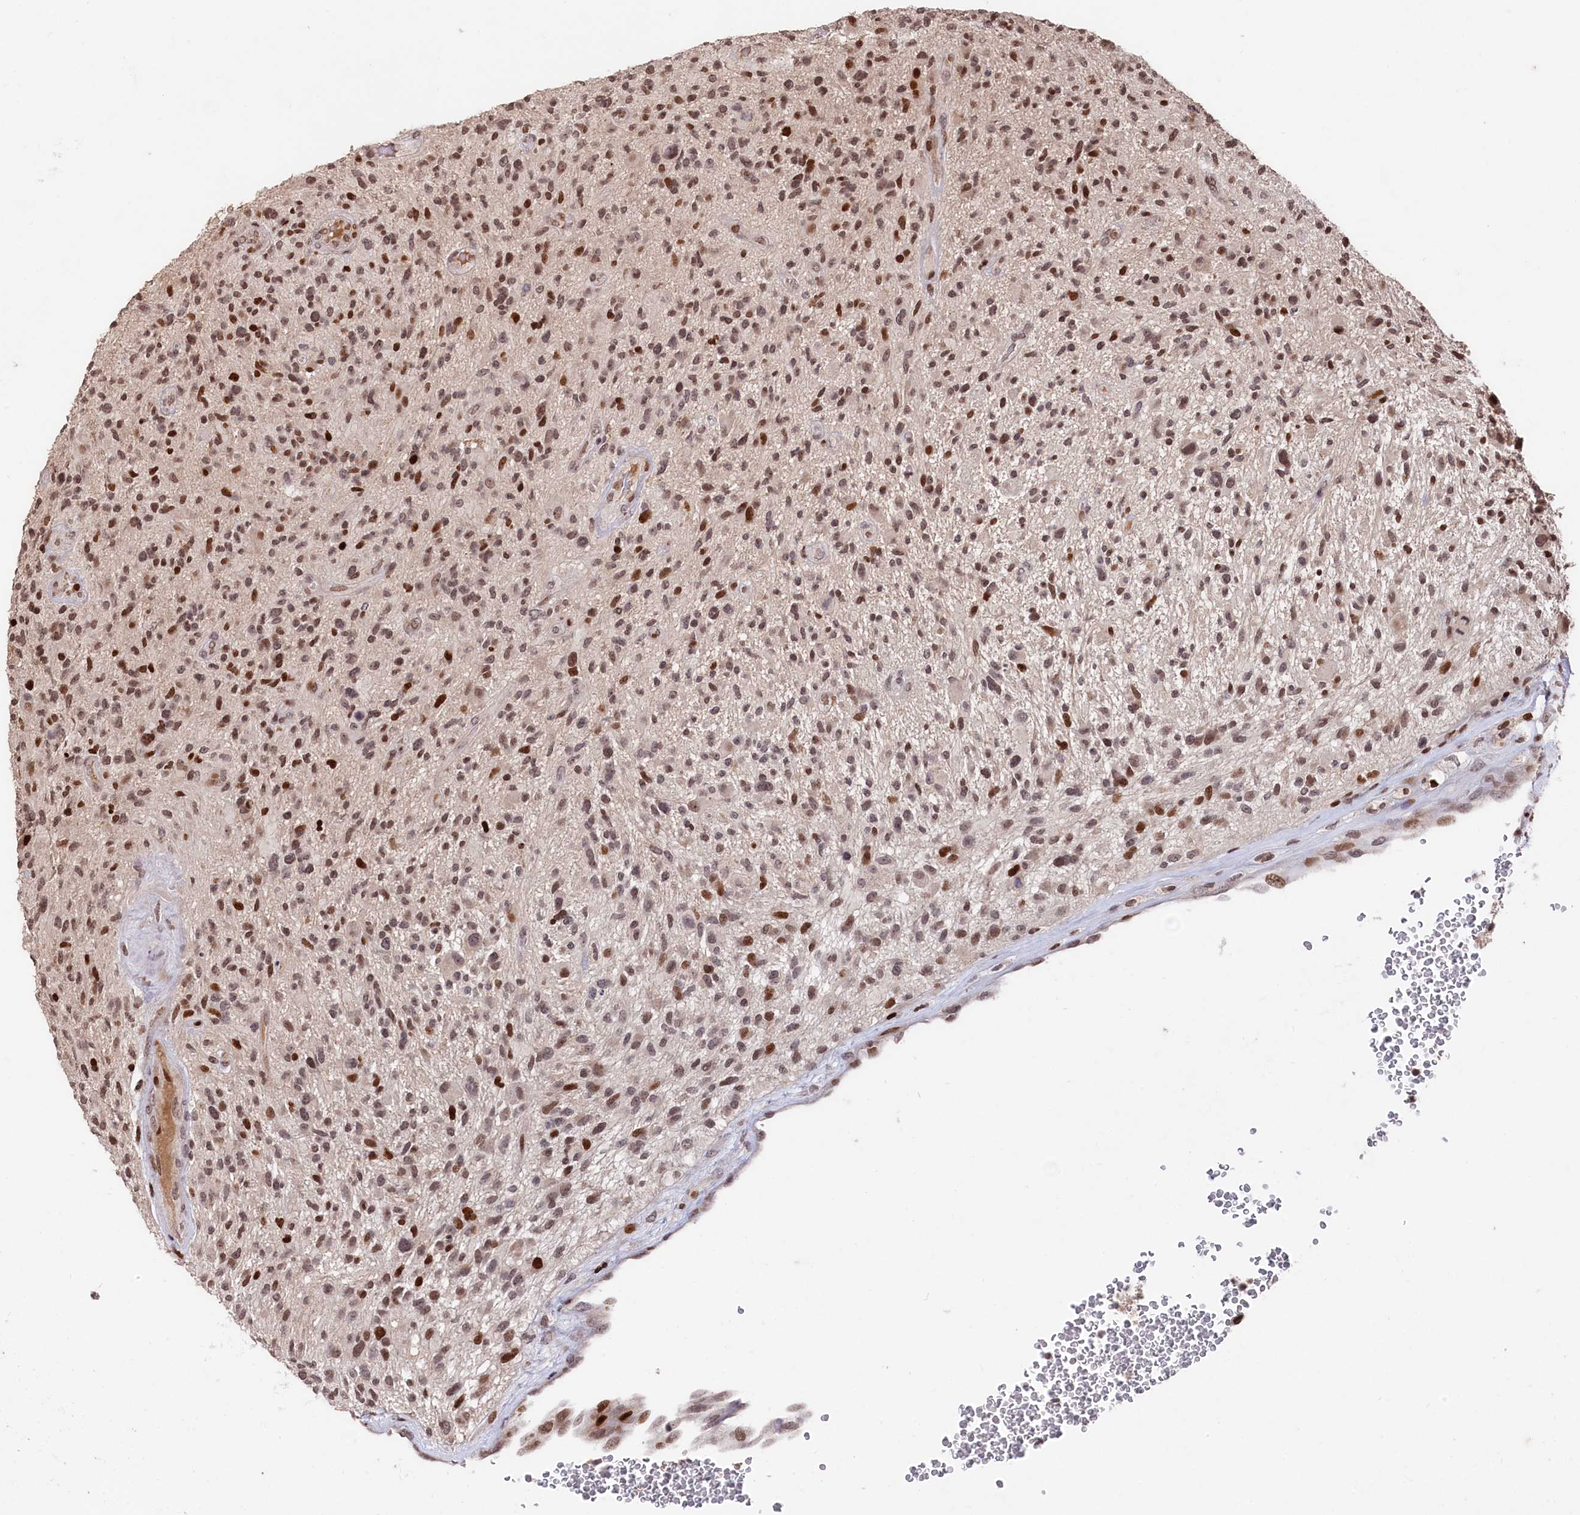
{"staining": {"intensity": "moderate", "quantity": "25%-75%", "location": "nuclear"}, "tissue": "glioma", "cell_type": "Tumor cells", "image_type": "cancer", "snomed": [{"axis": "morphology", "description": "Glioma, malignant, High grade"}, {"axis": "topography", "description": "Brain"}], "caption": "Protein expression analysis of glioma demonstrates moderate nuclear expression in about 25%-75% of tumor cells.", "gene": "MCF2L2", "patient": {"sex": "male", "age": 47}}